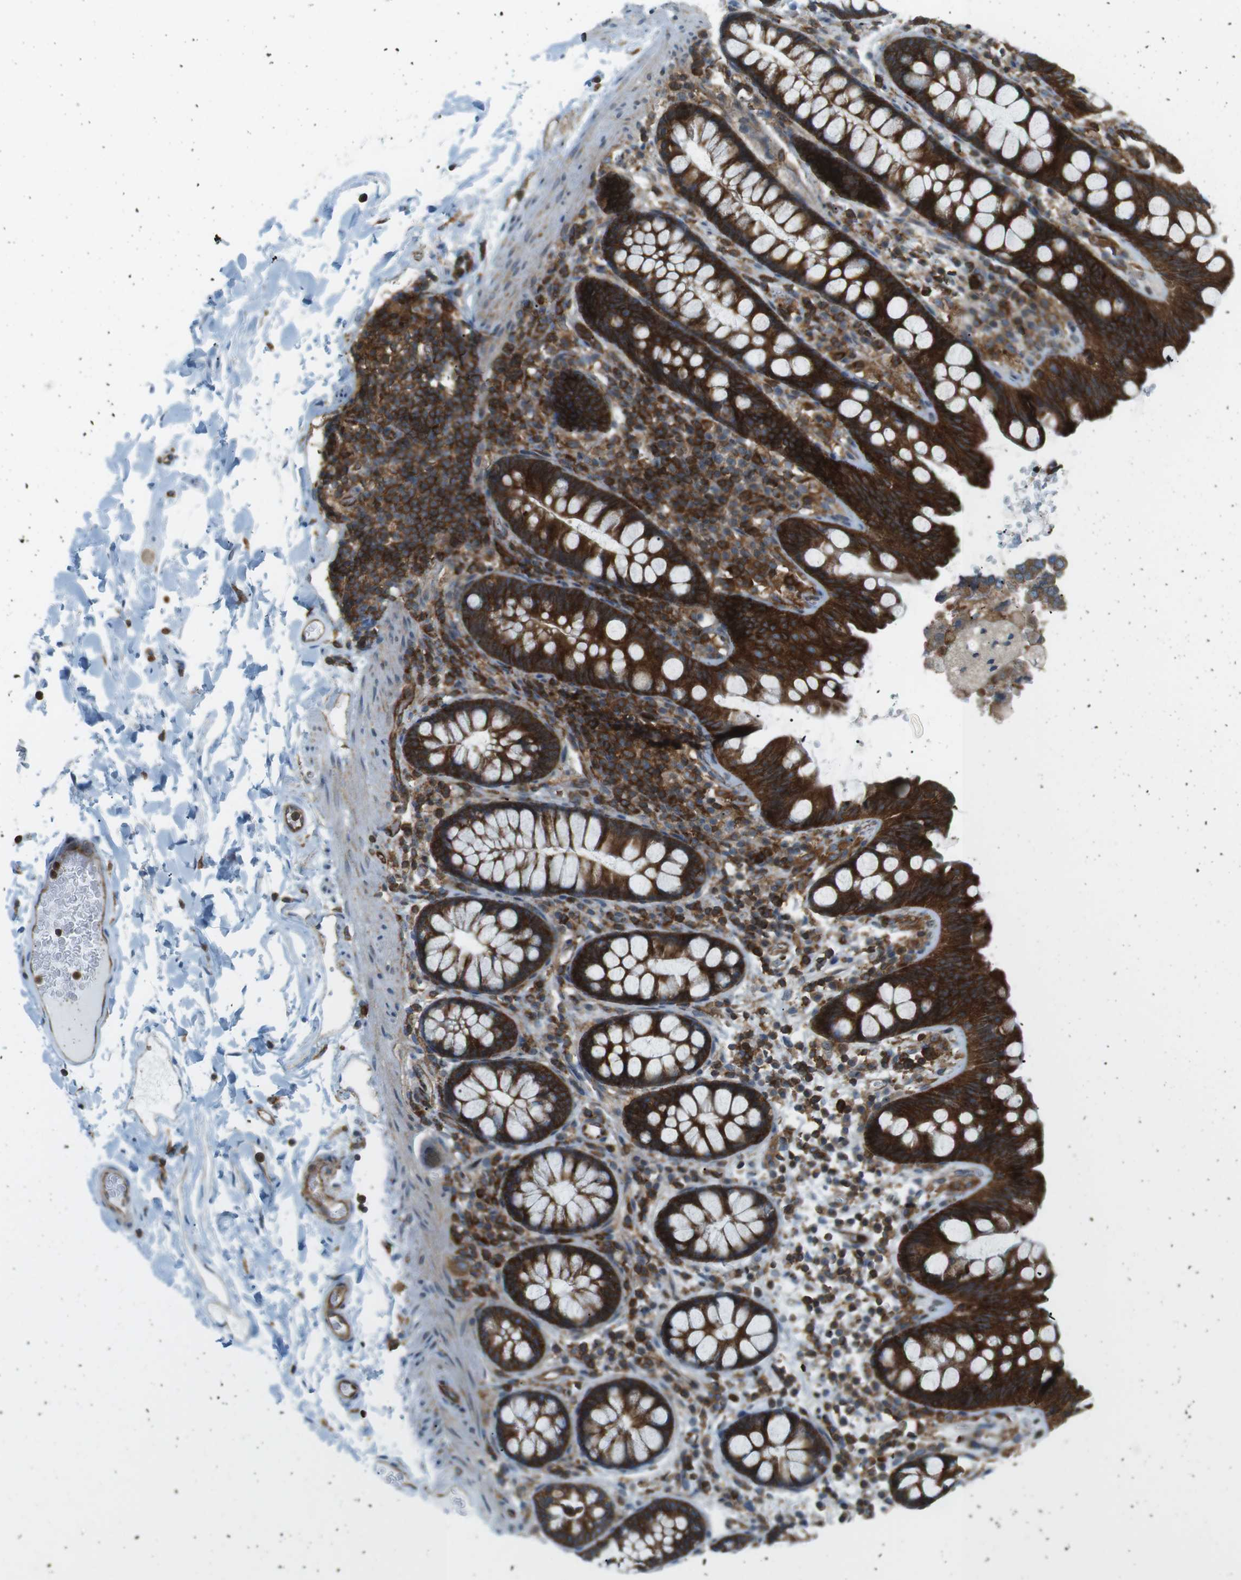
{"staining": {"intensity": "moderate", "quantity": ">75%", "location": "cytoplasmic/membranous"}, "tissue": "colon", "cell_type": "Endothelial cells", "image_type": "normal", "snomed": [{"axis": "morphology", "description": "Normal tissue, NOS"}, {"axis": "topography", "description": "Colon"}], "caption": "This histopathology image exhibits normal colon stained with IHC to label a protein in brown. The cytoplasmic/membranous of endothelial cells show moderate positivity for the protein. Nuclei are counter-stained blue.", "gene": "FLII", "patient": {"sex": "female", "age": 80}}